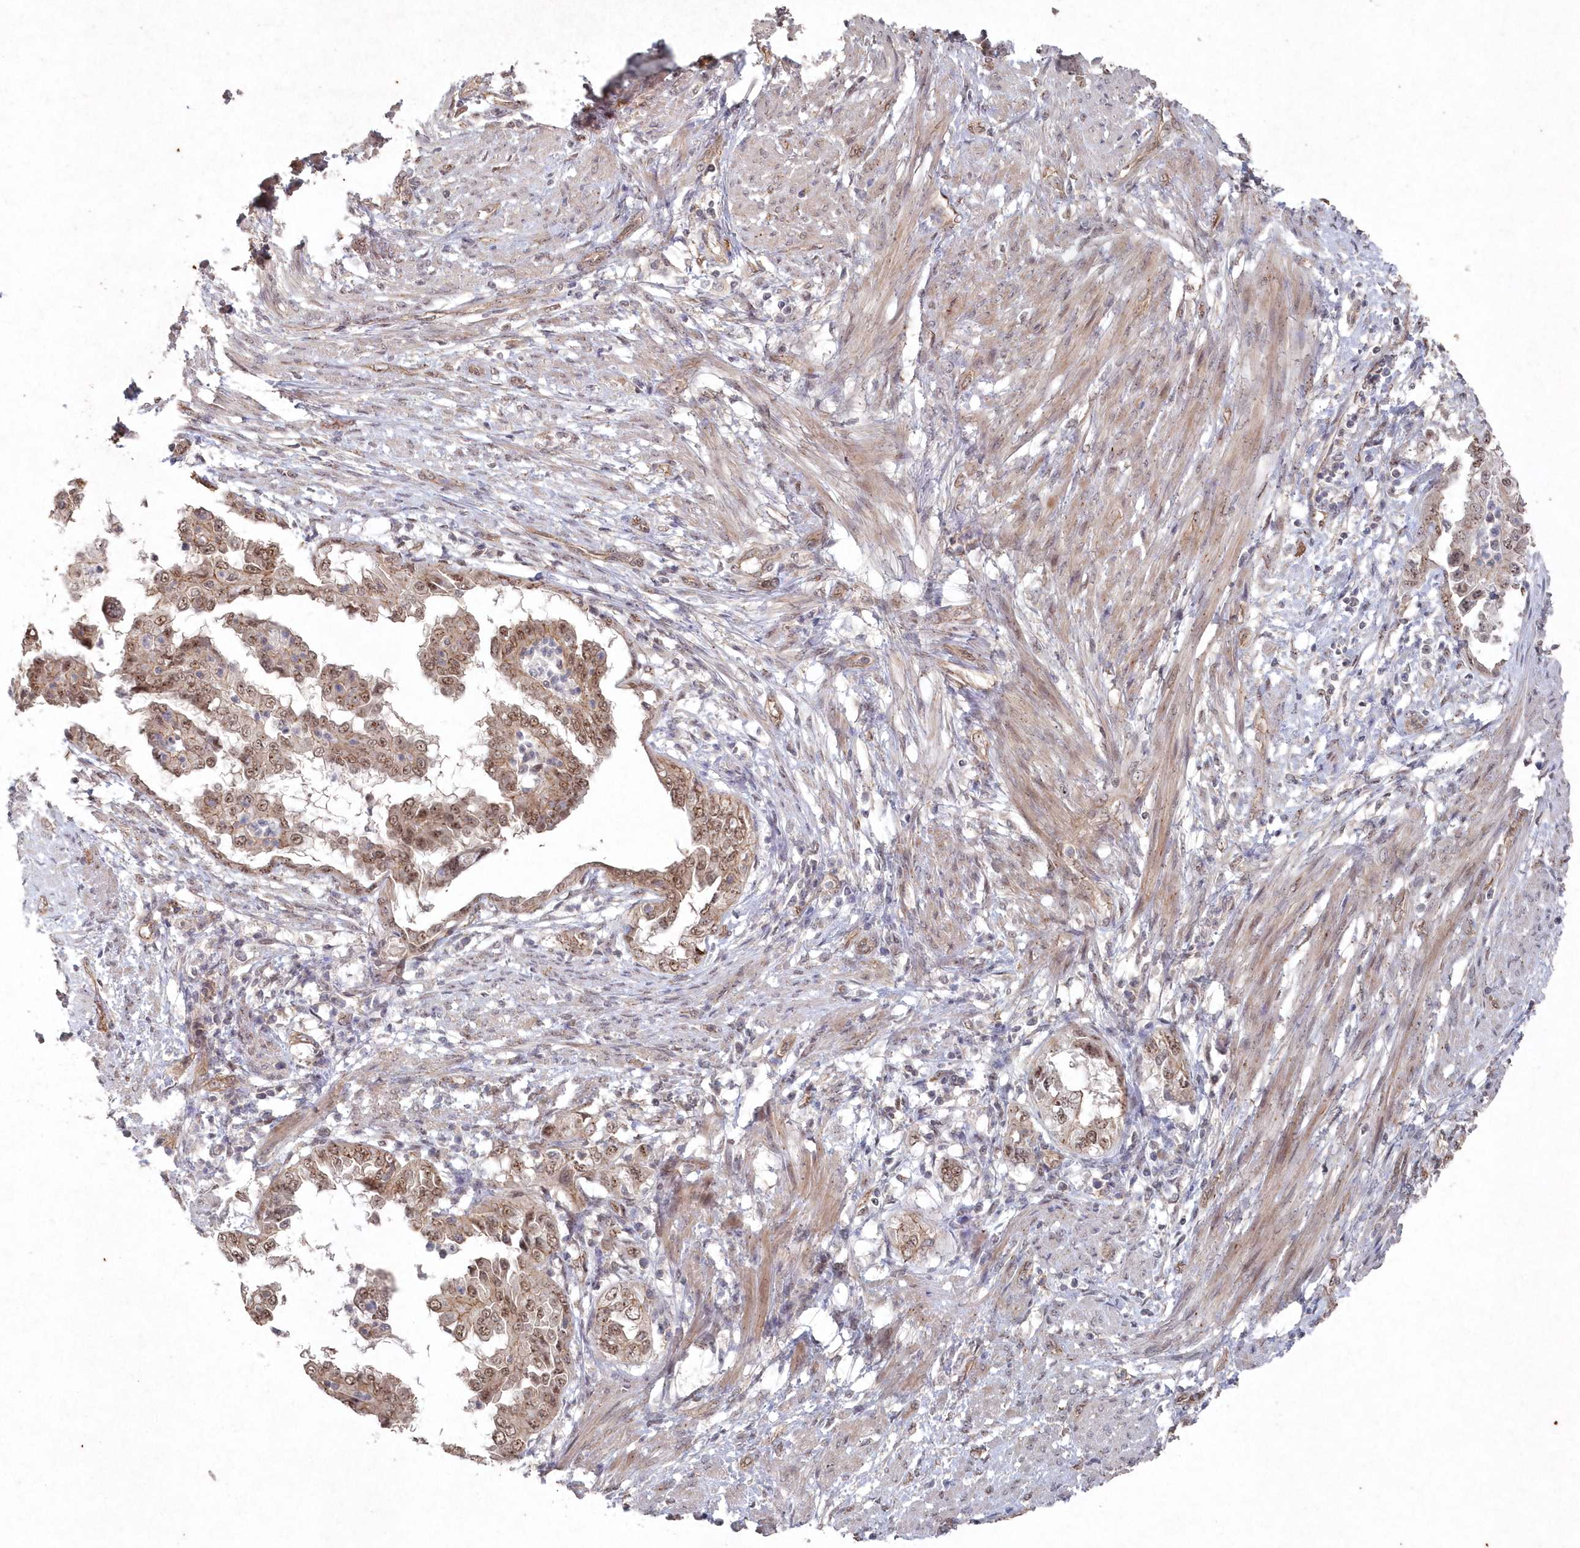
{"staining": {"intensity": "moderate", "quantity": ">75%", "location": "cytoplasmic/membranous,nuclear"}, "tissue": "endometrial cancer", "cell_type": "Tumor cells", "image_type": "cancer", "snomed": [{"axis": "morphology", "description": "Adenocarcinoma, NOS"}, {"axis": "topography", "description": "Endometrium"}], "caption": "This is an image of immunohistochemistry staining of endometrial cancer, which shows moderate positivity in the cytoplasmic/membranous and nuclear of tumor cells.", "gene": "VSIG2", "patient": {"sex": "female", "age": 85}}